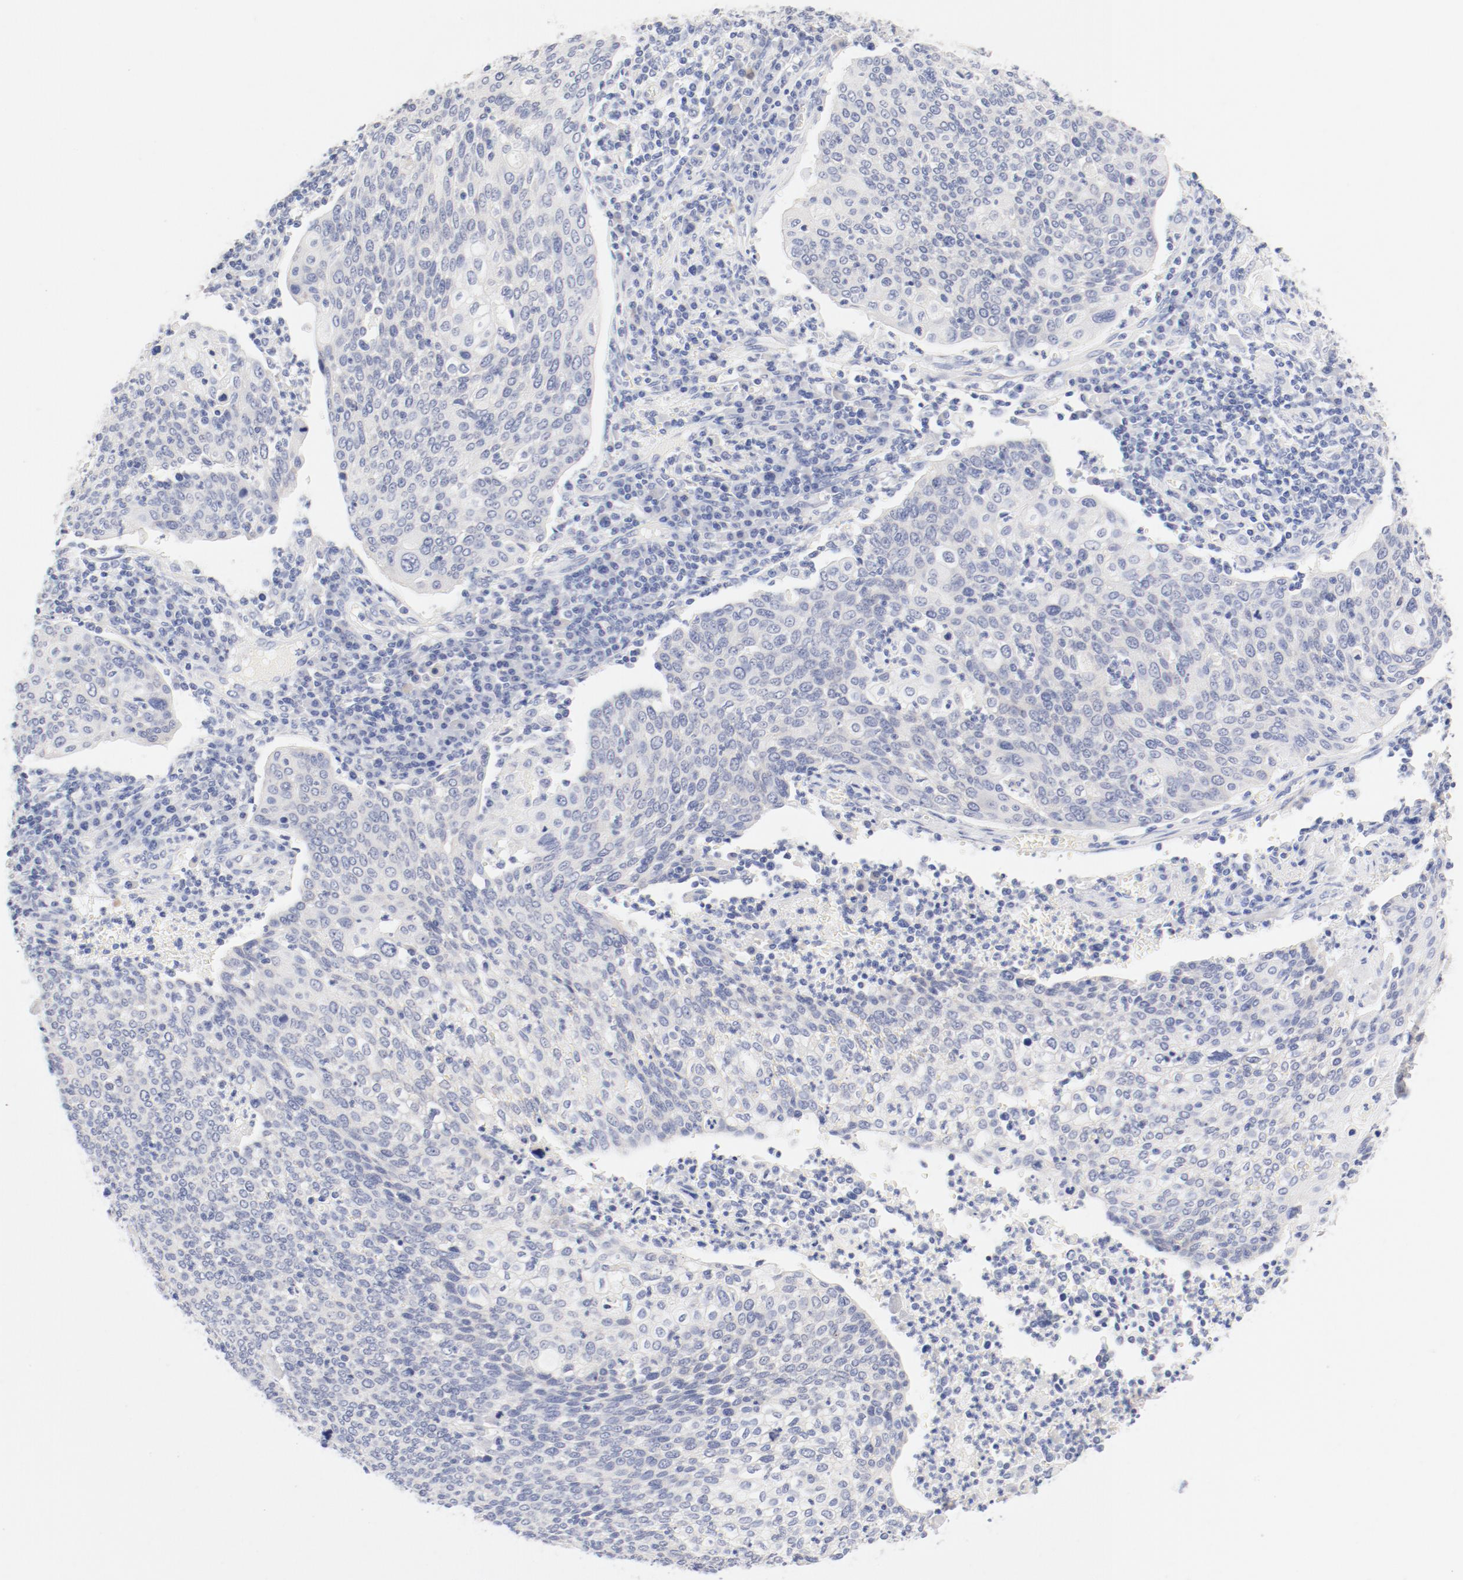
{"staining": {"intensity": "negative", "quantity": "none", "location": "none"}, "tissue": "cervical cancer", "cell_type": "Tumor cells", "image_type": "cancer", "snomed": [{"axis": "morphology", "description": "Squamous cell carcinoma, NOS"}, {"axis": "topography", "description": "Cervix"}], "caption": "An immunohistochemistry histopathology image of squamous cell carcinoma (cervical) is shown. There is no staining in tumor cells of squamous cell carcinoma (cervical). (DAB immunohistochemistry (IHC) visualized using brightfield microscopy, high magnification).", "gene": "HOMER1", "patient": {"sex": "female", "age": 40}}